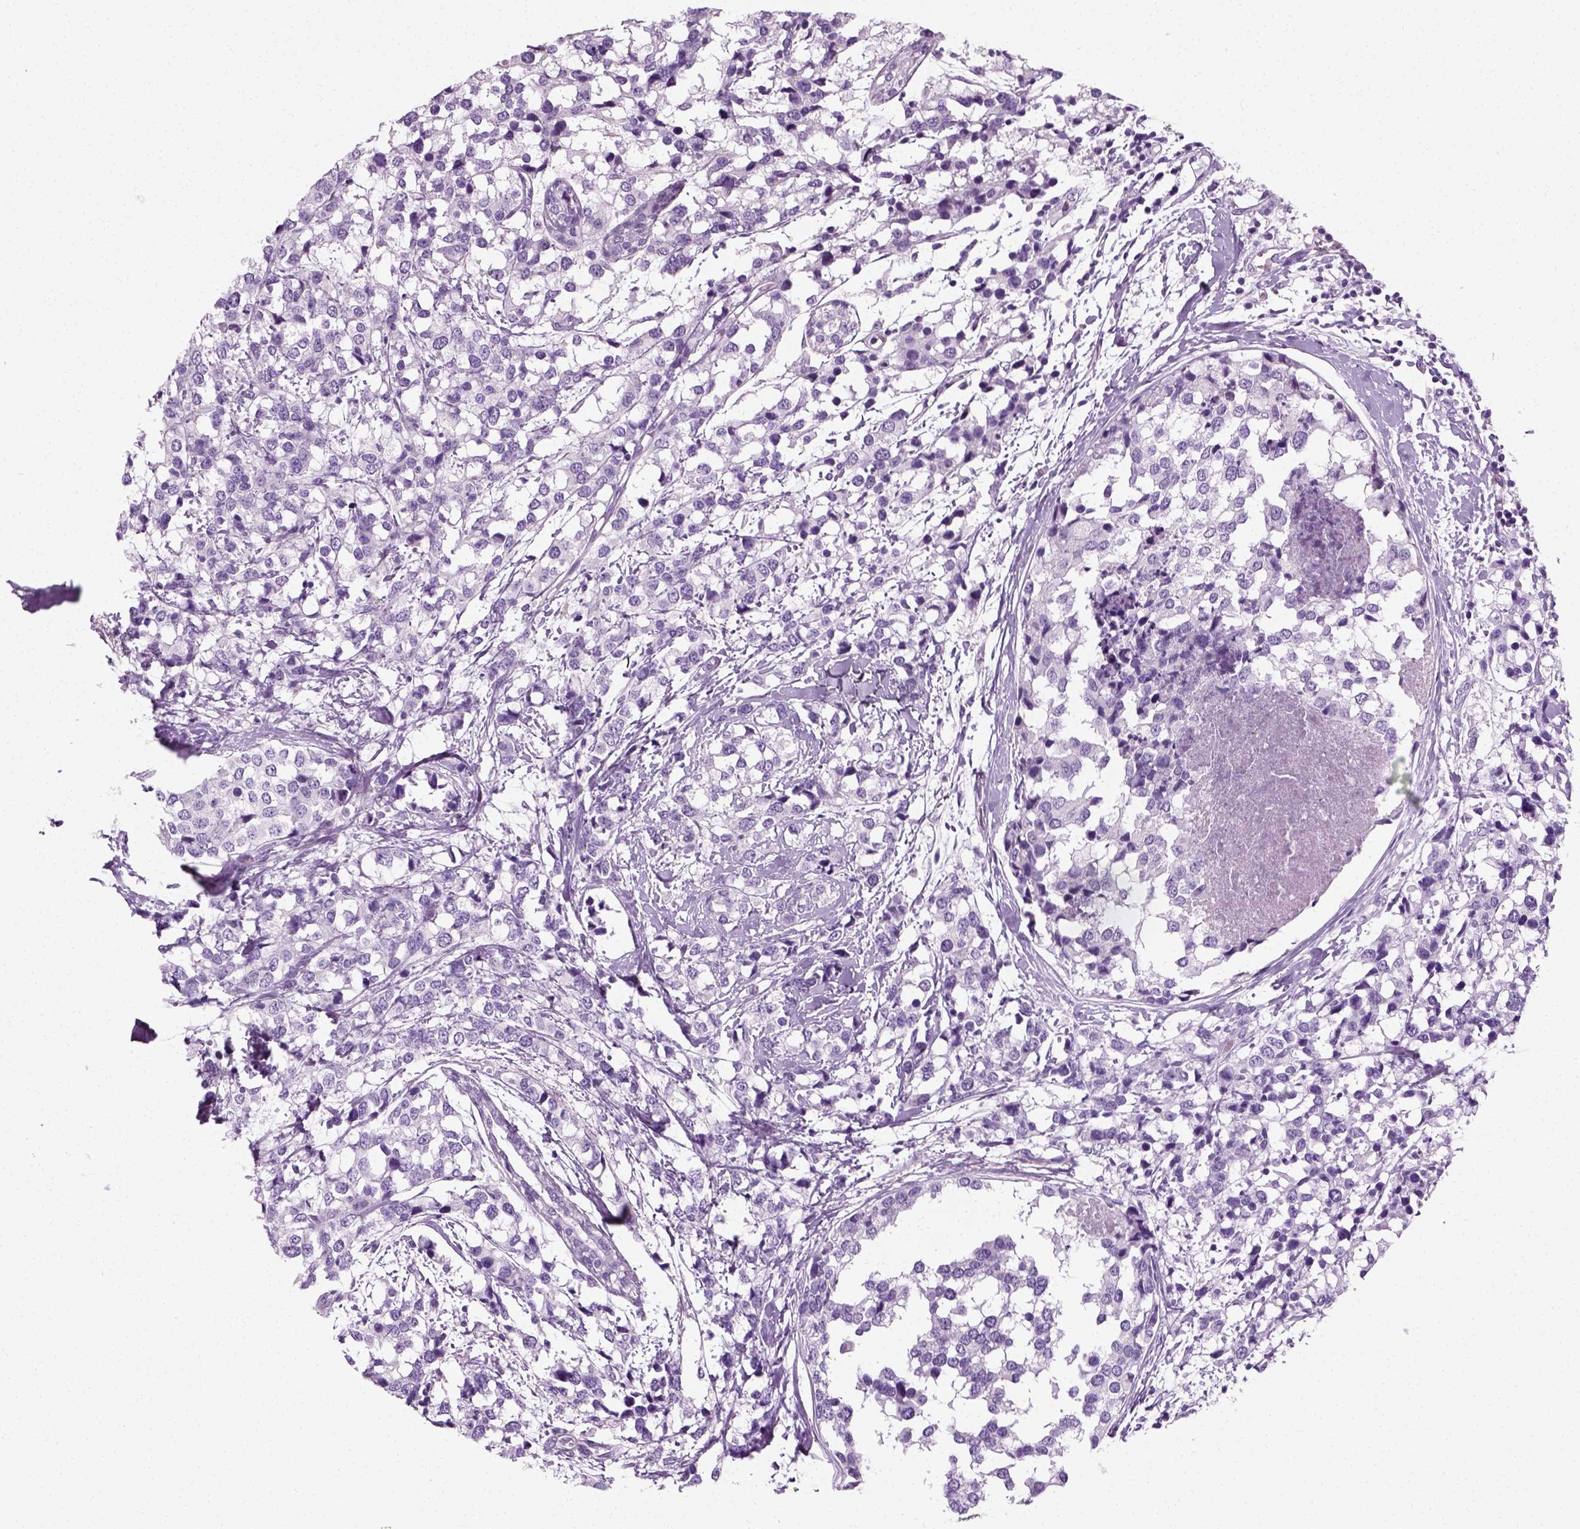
{"staining": {"intensity": "negative", "quantity": "none", "location": "none"}, "tissue": "breast cancer", "cell_type": "Tumor cells", "image_type": "cancer", "snomed": [{"axis": "morphology", "description": "Lobular carcinoma"}, {"axis": "topography", "description": "Breast"}], "caption": "This is an immunohistochemistry (IHC) micrograph of human breast cancer (lobular carcinoma). There is no expression in tumor cells.", "gene": "SPATA31E1", "patient": {"sex": "female", "age": 59}}